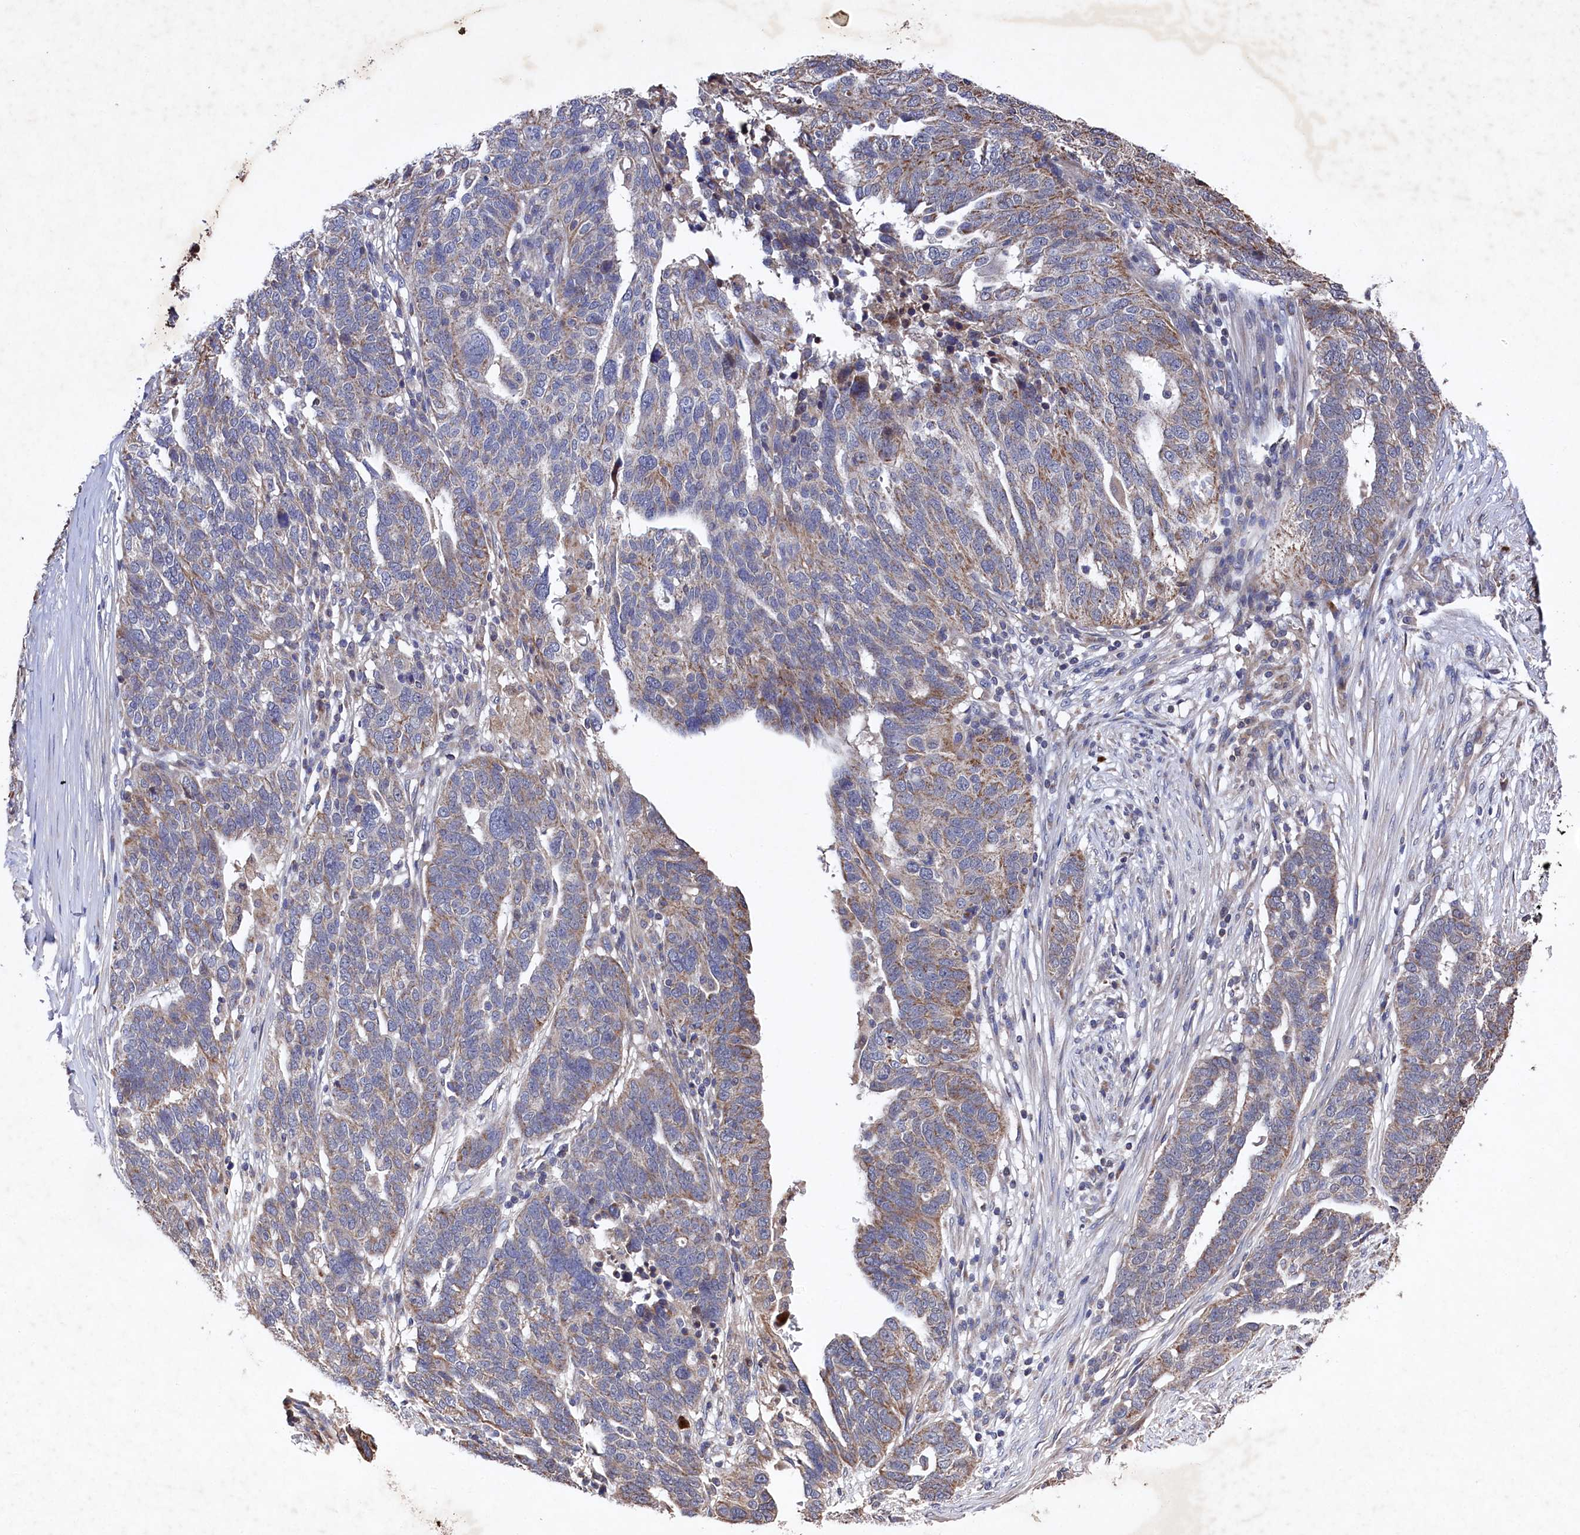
{"staining": {"intensity": "moderate", "quantity": "<25%", "location": "cytoplasmic/membranous"}, "tissue": "ovarian cancer", "cell_type": "Tumor cells", "image_type": "cancer", "snomed": [{"axis": "morphology", "description": "Cystadenocarcinoma, serous, NOS"}, {"axis": "topography", "description": "Ovary"}], "caption": "Brown immunohistochemical staining in human ovarian cancer reveals moderate cytoplasmic/membranous staining in about <25% of tumor cells.", "gene": "SUPV3L1", "patient": {"sex": "female", "age": 59}}